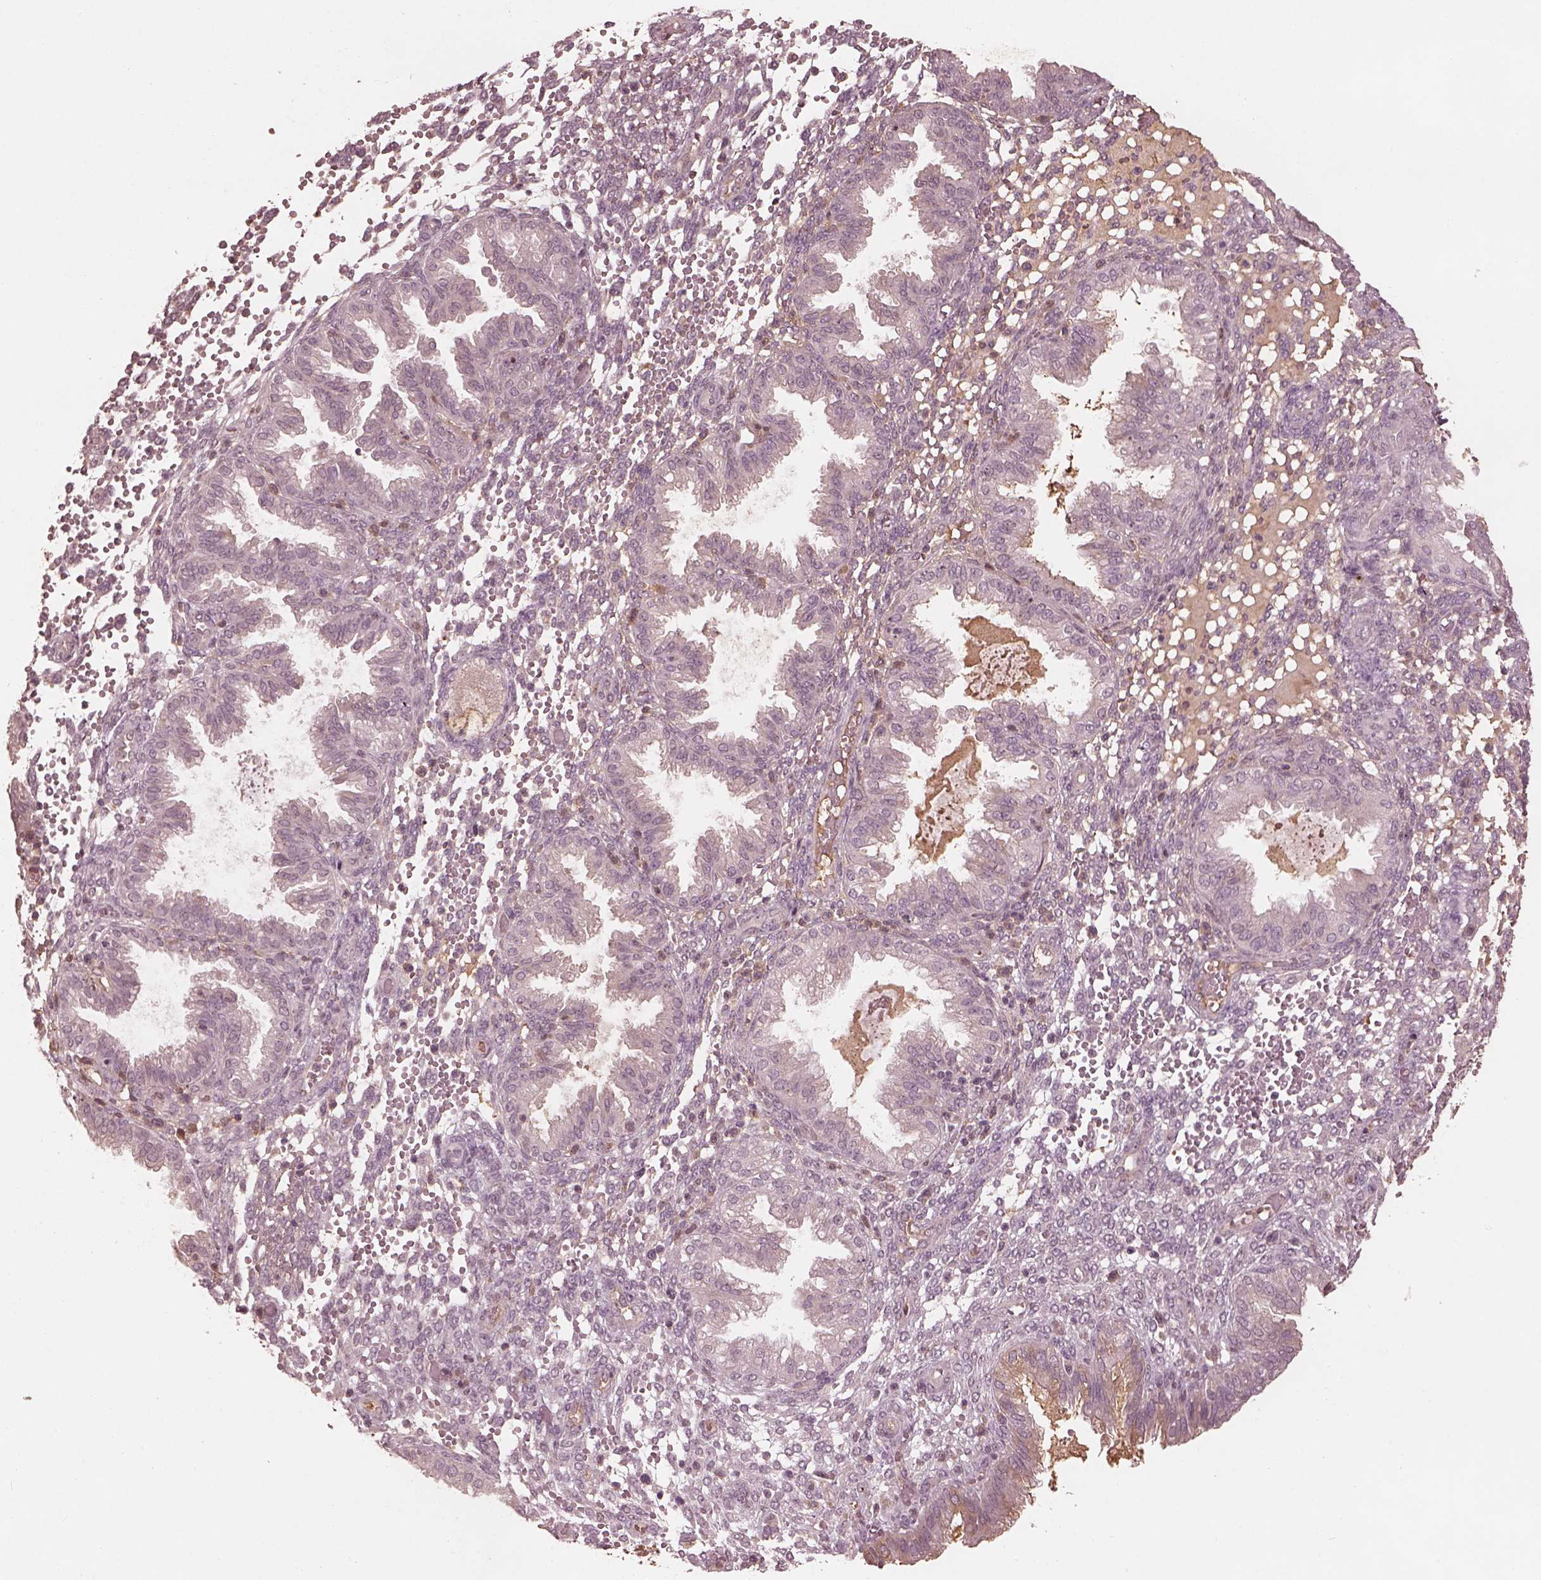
{"staining": {"intensity": "negative", "quantity": "none", "location": "none"}, "tissue": "endometrium", "cell_type": "Cells in endometrial stroma", "image_type": "normal", "snomed": [{"axis": "morphology", "description": "Normal tissue, NOS"}, {"axis": "topography", "description": "Endometrium"}], "caption": "IHC photomicrograph of unremarkable endometrium: human endometrium stained with DAB (3,3'-diaminobenzidine) reveals no significant protein staining in cells in endometrial stroma. Nuclei are stained in blue.", "gene": "CALR3", "patient": {"sex": "female", "age": 33}}